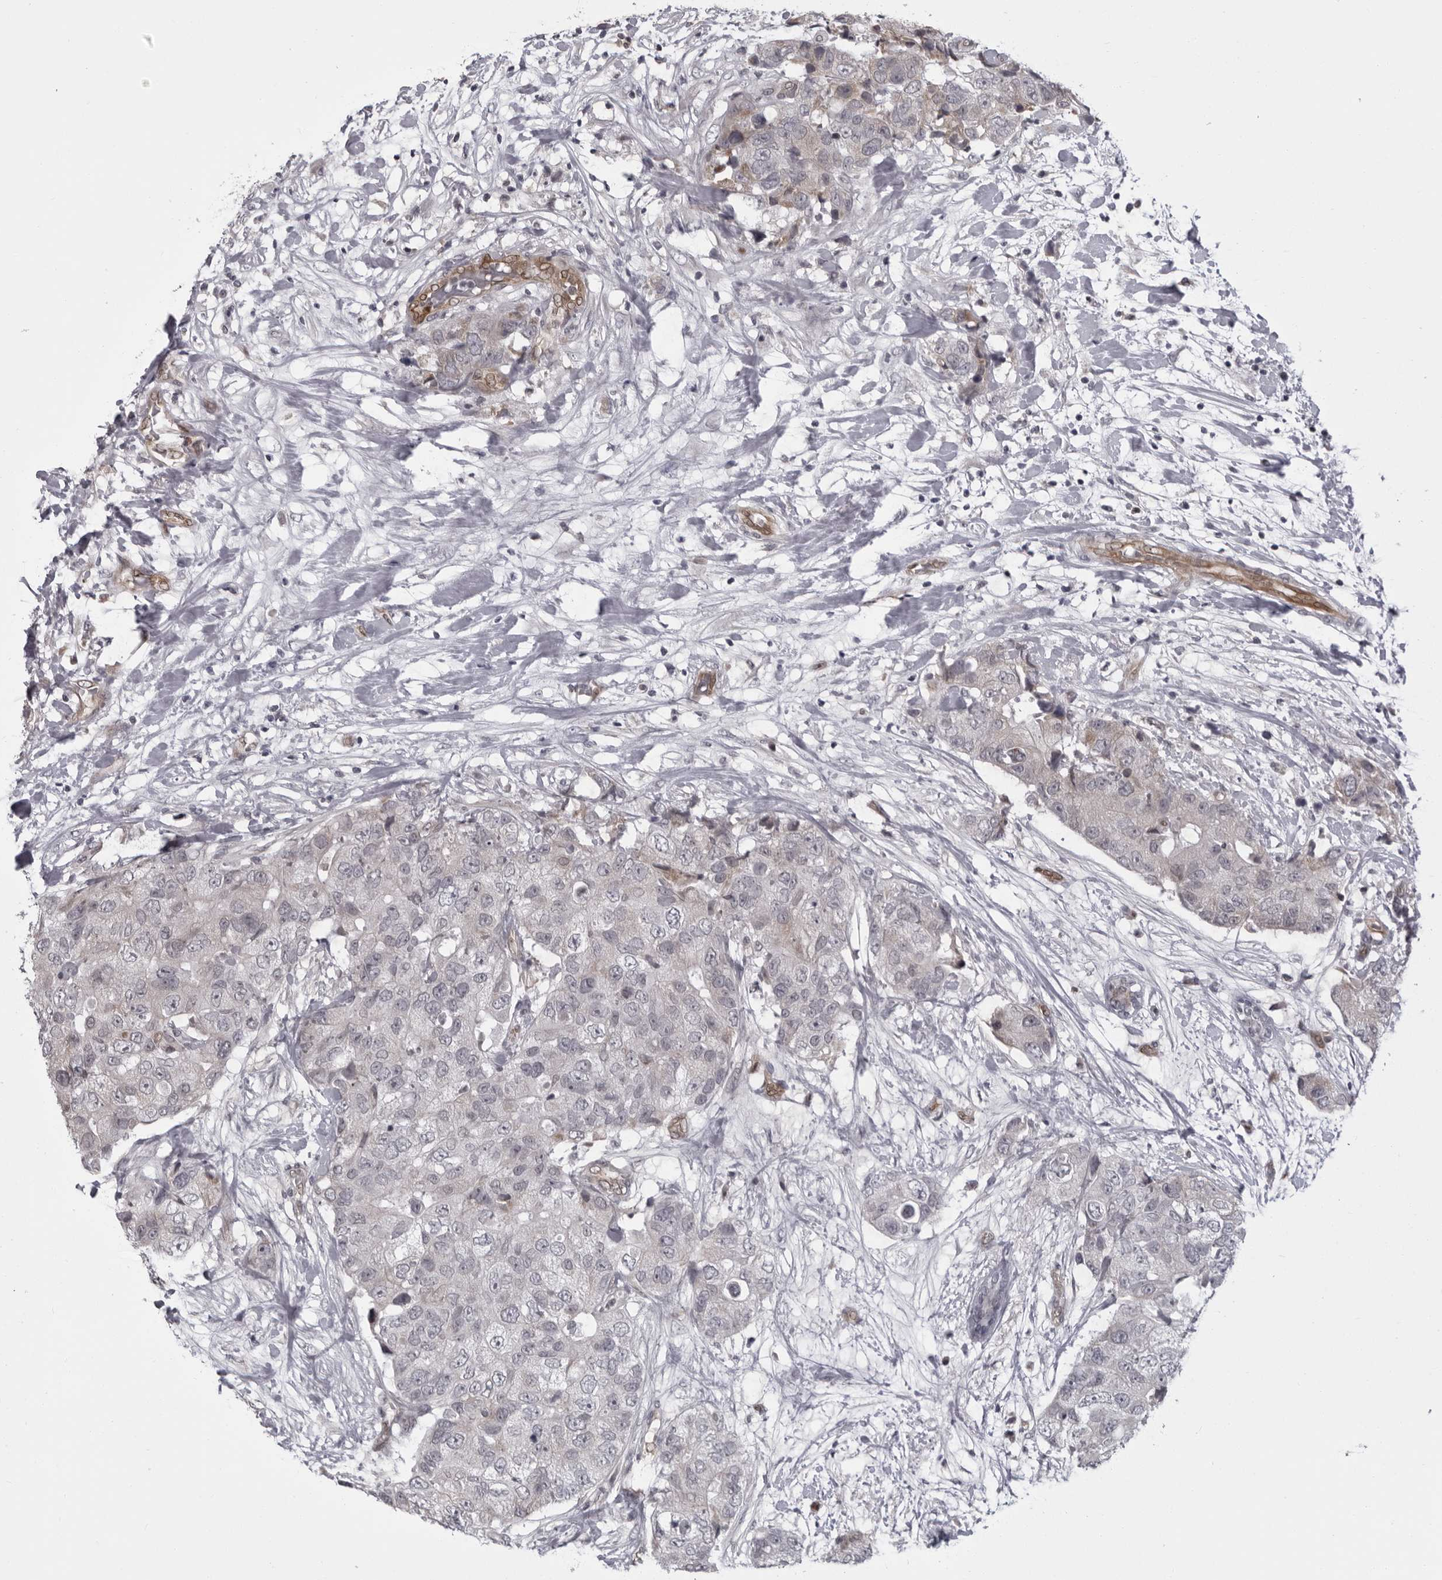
{"staining": {"intensity": "weak", "quantity": "<25%", "location": "cytoplasmic/membranous"}, "tissue": "breast cancer", "cell_type": "Tumor cells", "image_type": "cancer", "snomed": [{"axis": "morphology", "description": "Duct carcinoma"}, {"axis": "topography", "description": "Breast"}], "caption": "Breast cancer (infiltrating ductal carcinoma) was stained to show a protein in brown. There is no significant expression in tumor cells.", "gene": "MAPK12", "patient": {"sex": "female", "age": 62}}